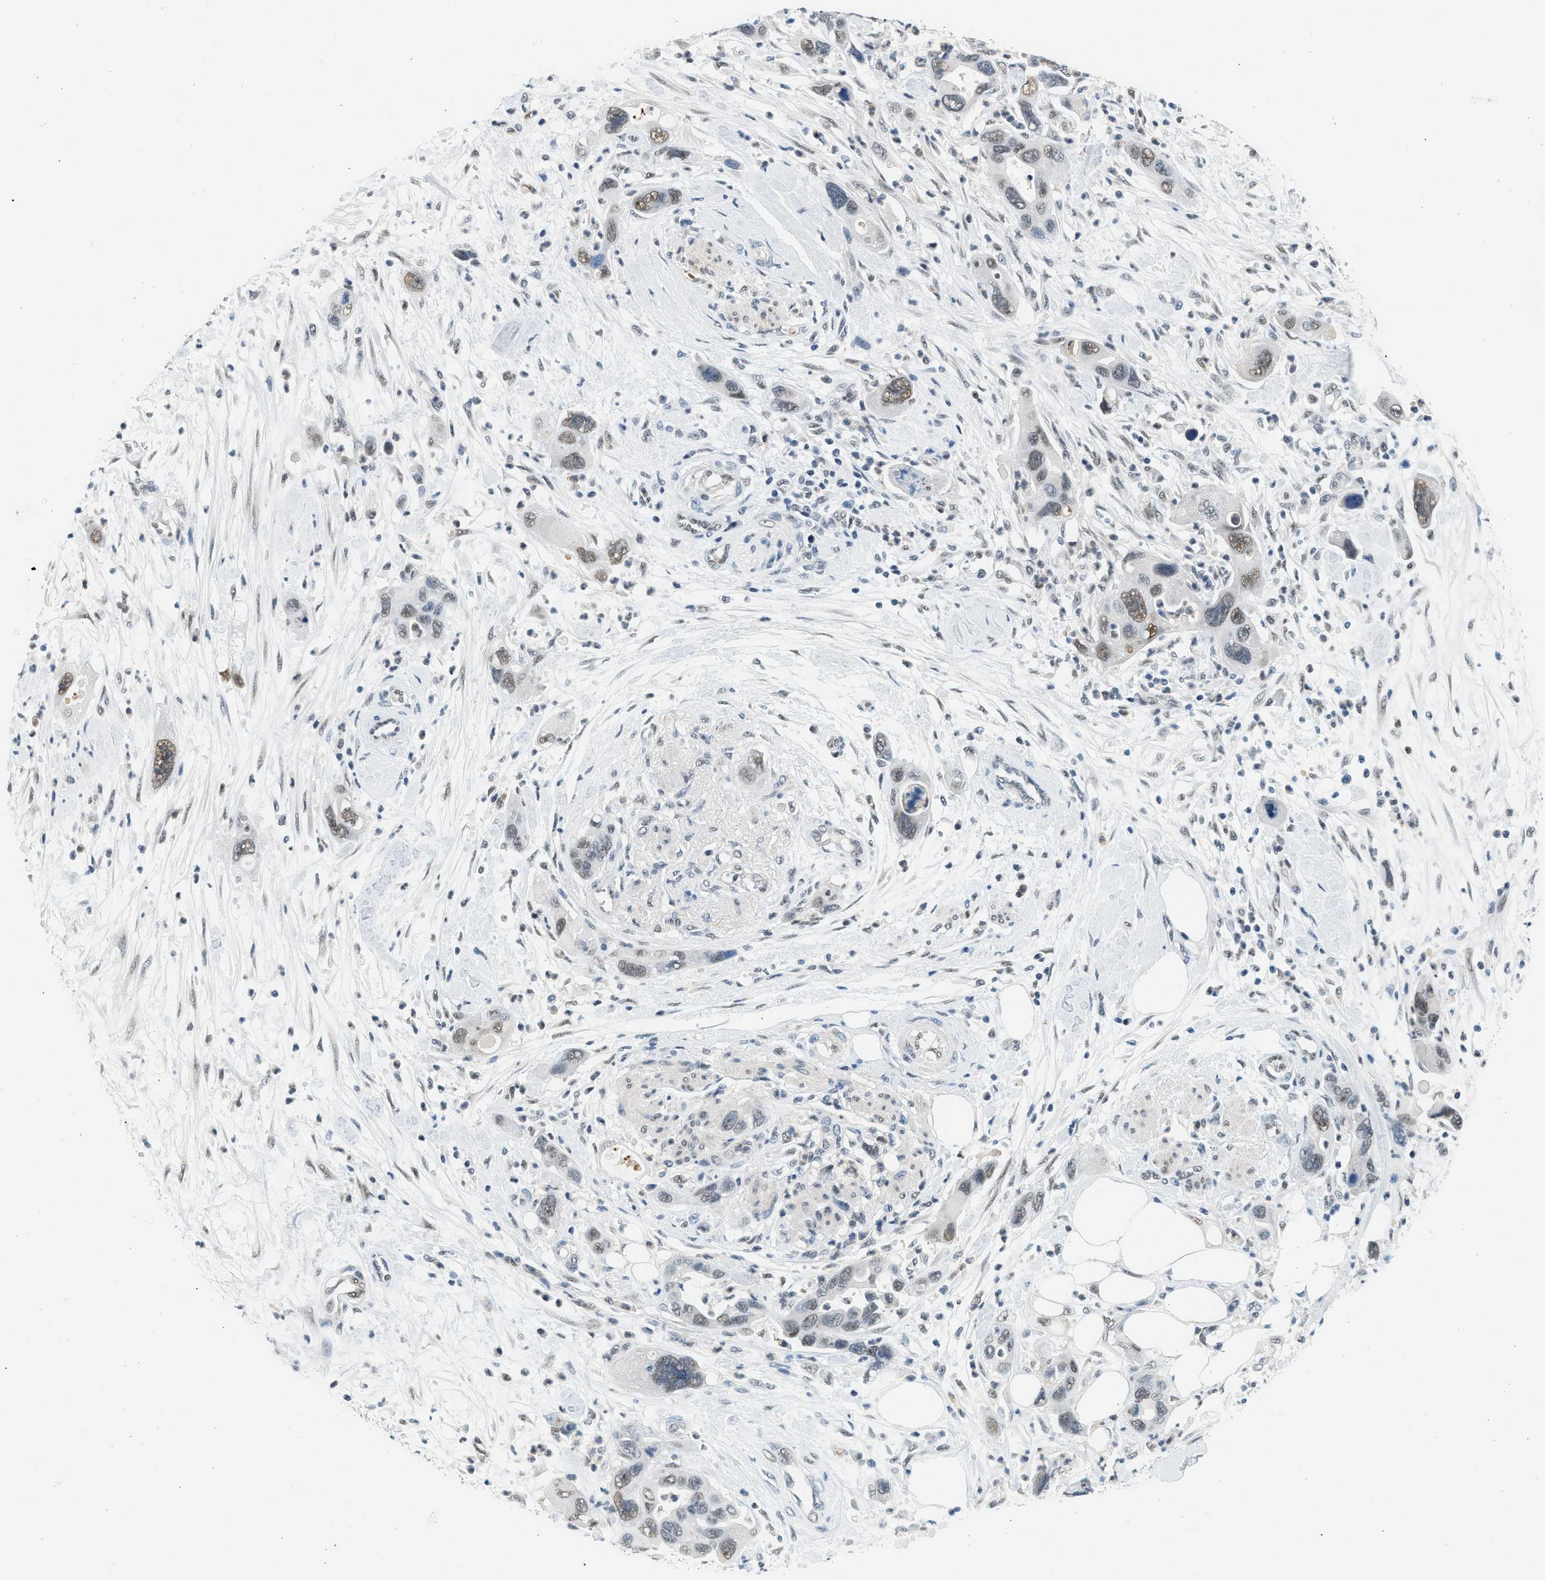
{"staining": {"intensity": "weak", "quantity": ">75%", "location": "nuclear"}, "tissue": "pancreatic cancer", "cell_type": "Tumor cells", "image_type": "cancer", "snomed": [{"axis": "morphology", "description": "Normal tissue, NOS"}, {"axis": "morphology", "description": "Adenocarcinoma, NOS"}, {"axis": "topography", "description": "Pancreas"}], "caption": "IHC (DAB) staining of pancreatic cancer (adenocarcinoma) displays weak nuclear protein staining in about >75% of tumor cells.", "gene": "HIPK1", "patient": {"sex": "female", "age": 71}}